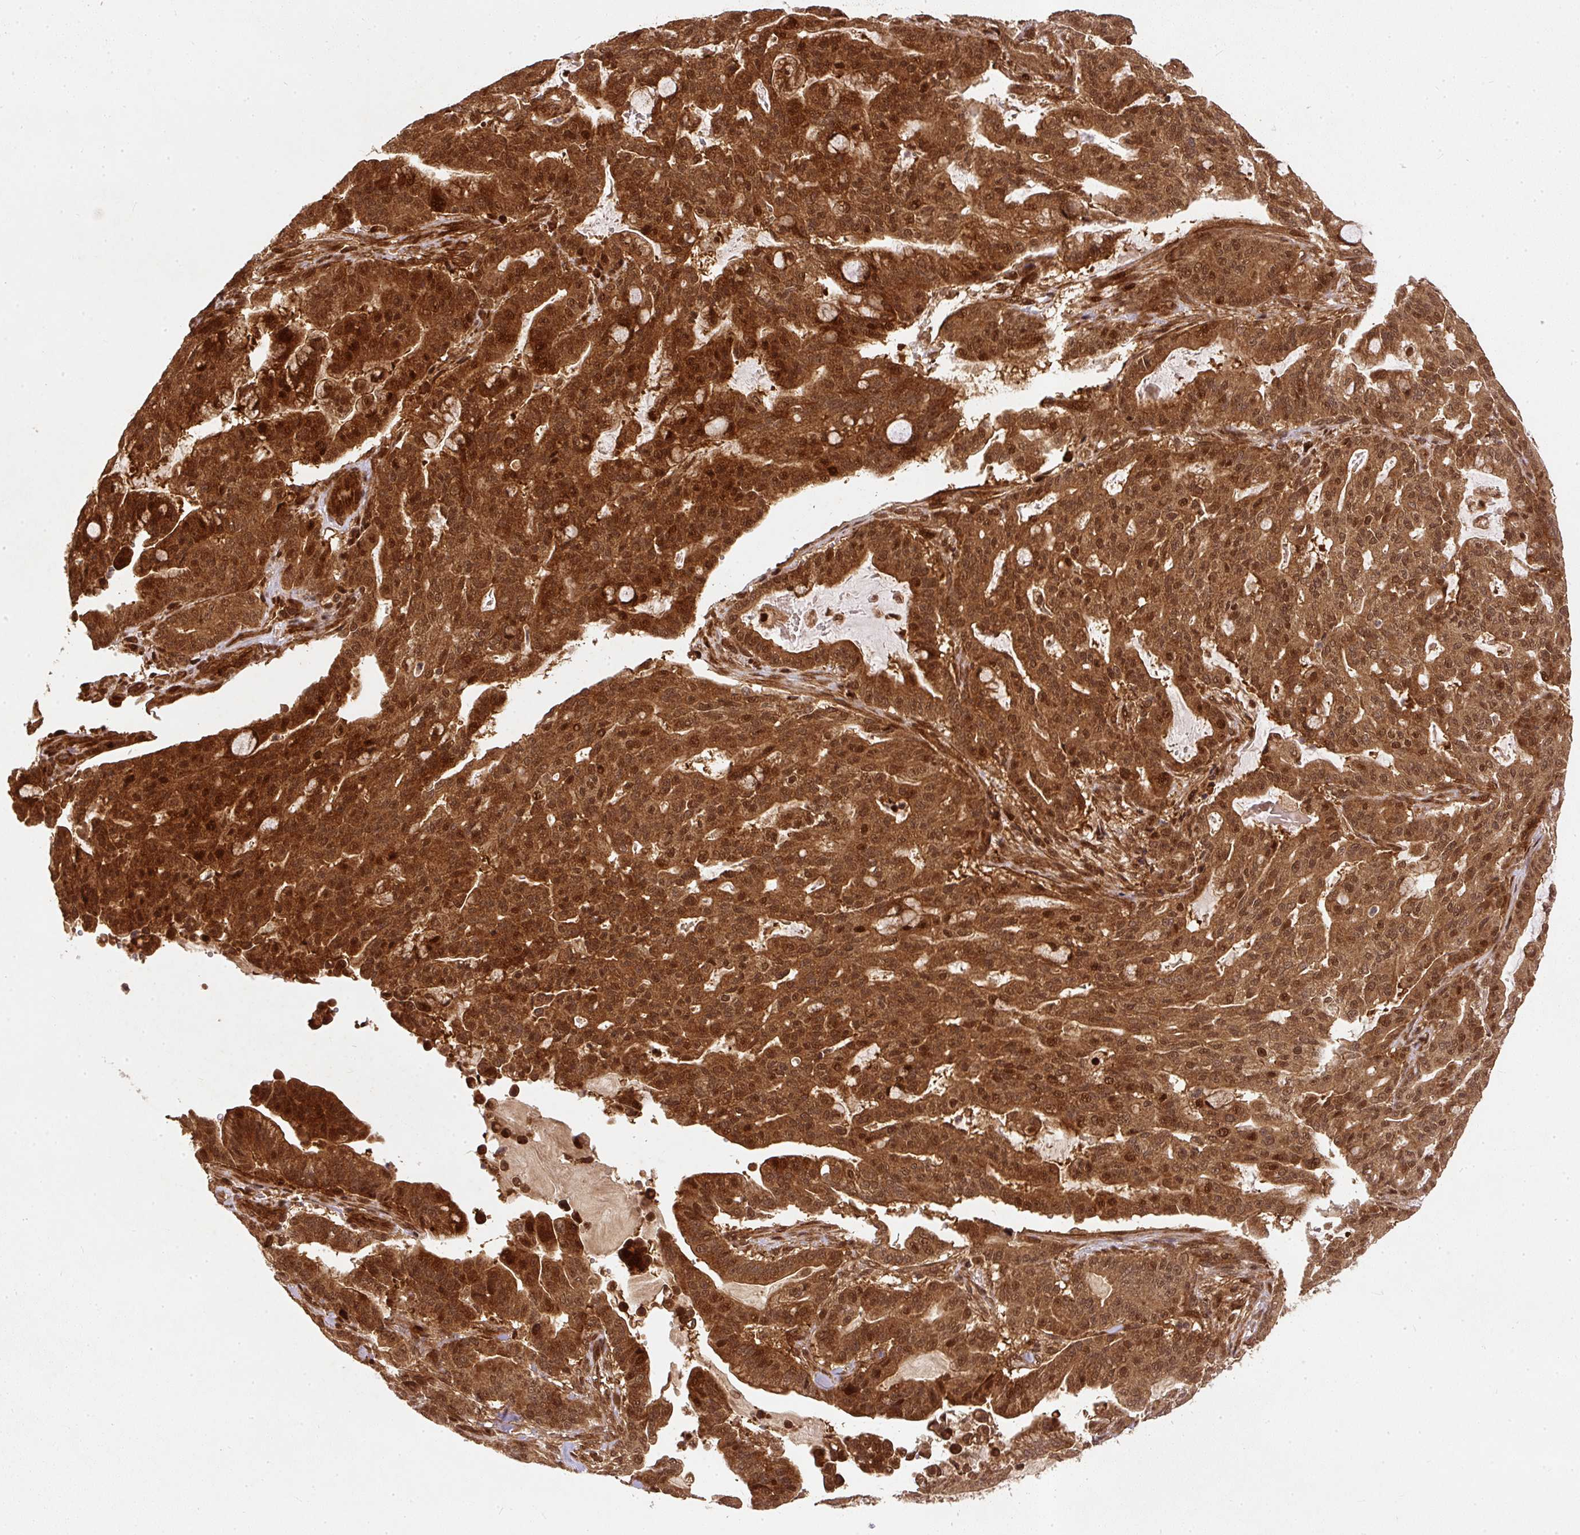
{"staining": {"intensity": "strong", "quantity": ">75%", "location": "cytoplasmic/membranous,nuclear"}, "tissue": "pancreatic cancer", "cell_type": "Tumor cells", "image_type": "cancer", "snomed": [{"axis": "morphology", "description": "Adenocarcinoma, NOS"}, {"axis": "topography", "description": "Pancreas"}], "caption": "Immunohistochemical staining of adenocarcinoma (pancreatic) exhibits high levels of strong cytoplasmic/membranous and nuclear positivity in approximately >75% of tumor cells.", "gene": "PSMD1", "patient": {"sex": "male", "age": 63}}